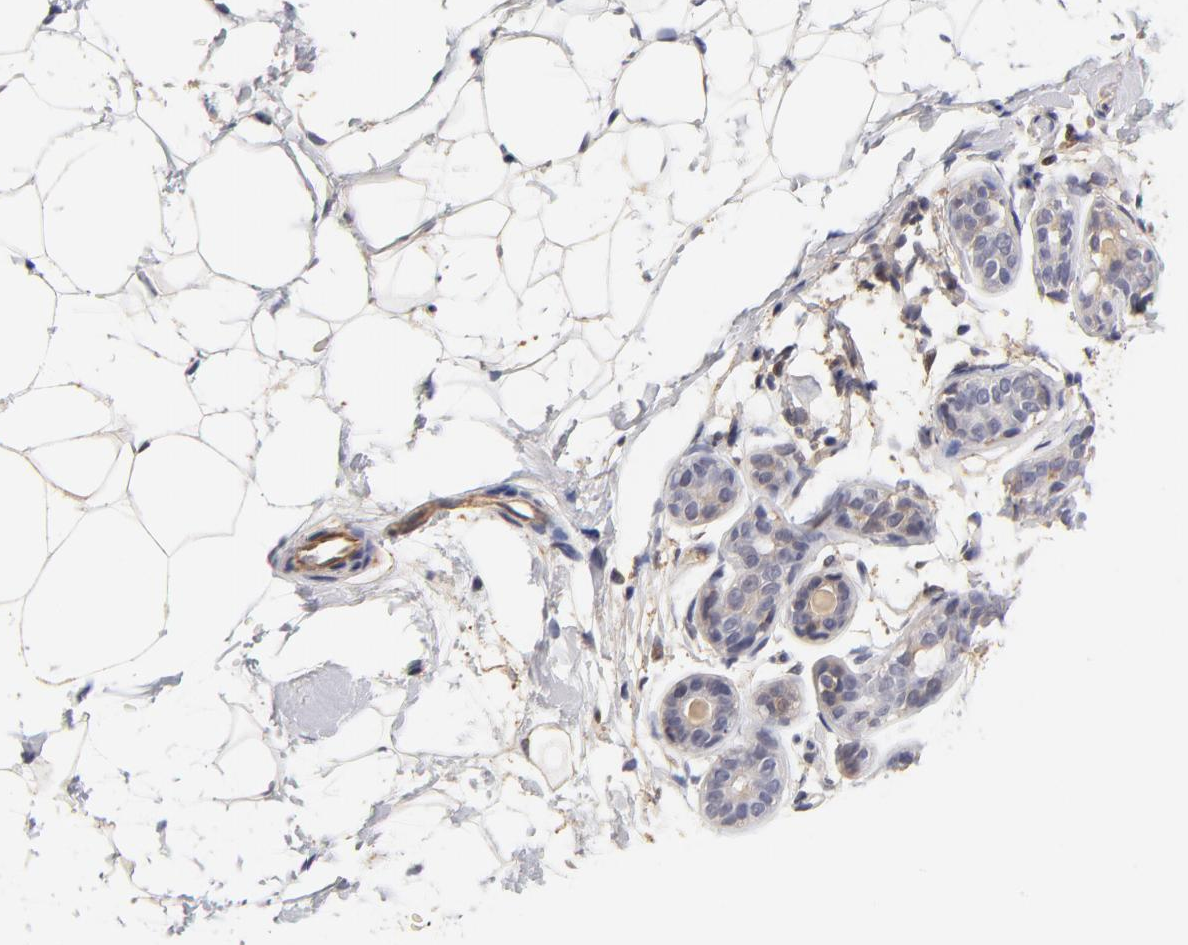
{"staining": {"intensity": "negative", "quantity": "none", "location": "none"}, "tissue": "breast", "cell_type": "Adipocytes", "image_type": "normal", "snomed": [{"axis": "morphology", "description": "Normal tissue, NOS"}, {"axis": "topography", "description": "Breast"}], "caption": "Adipocytes show no significant expression in normal breast. (Stains: DAB (3,3'-diaminobenzidine) immunohistochemistry (IHC) with hematoxylin counter stain, Microscopy: brightfield microscopy at high magnification).", "gene": "FCMR", "patient": {"sex": "female", "age": 22}}